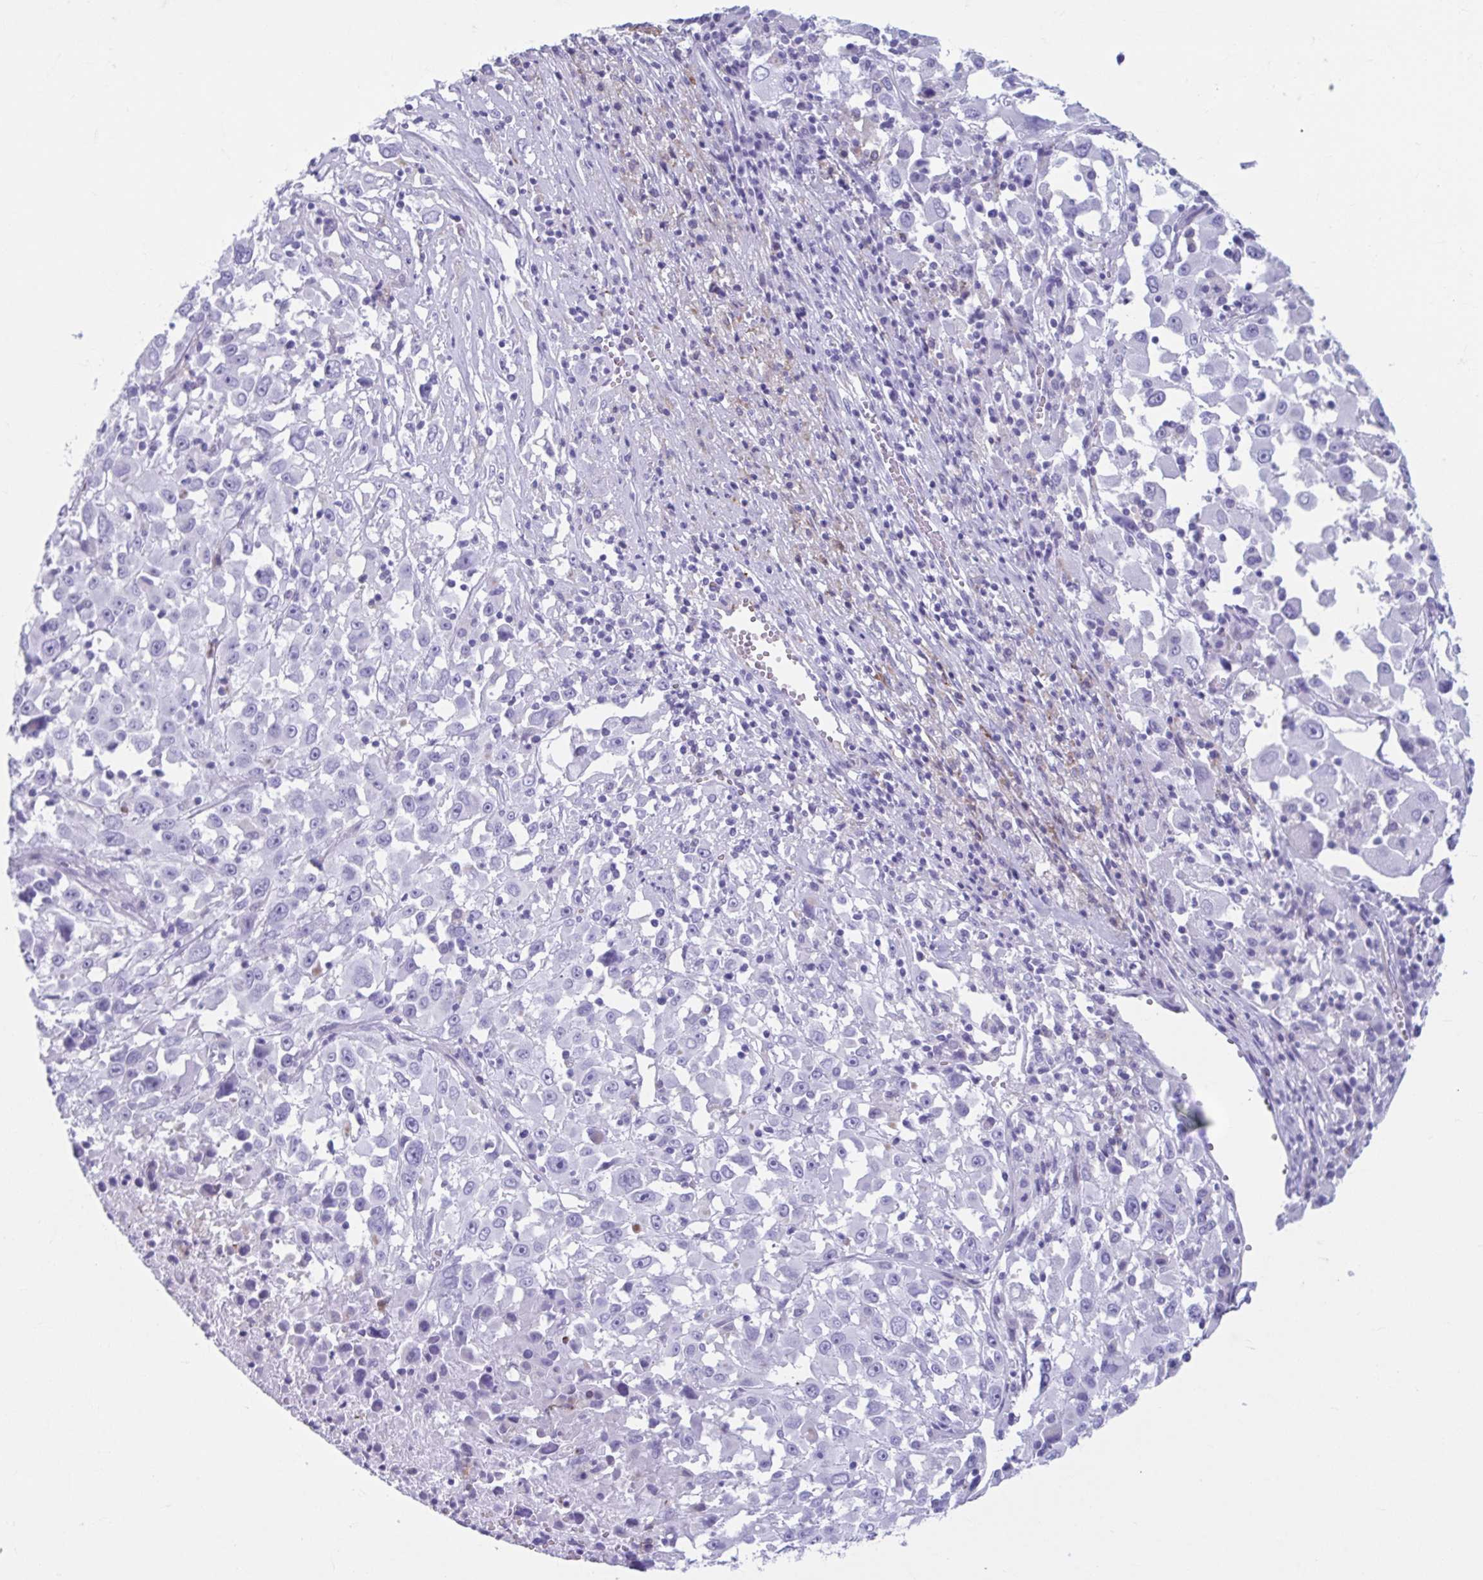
{"staining": {"intensity": "negative", "quantity": "none", "location": "none"}, "tissue": "melanoma", "cell_type": "Tumor cells", "image_type": "cancer", "snomed": [{"axis": "morphology", "description": "Malignant melanoma, Metastatic site"}, {"axis": "topography", "description": "Soft tissue"}], "caption": "IHC of human melanoma reveals no staining in tumor cells.", "gene": "TCEAL3", "patient": {"sex": "male", "age": 50}}